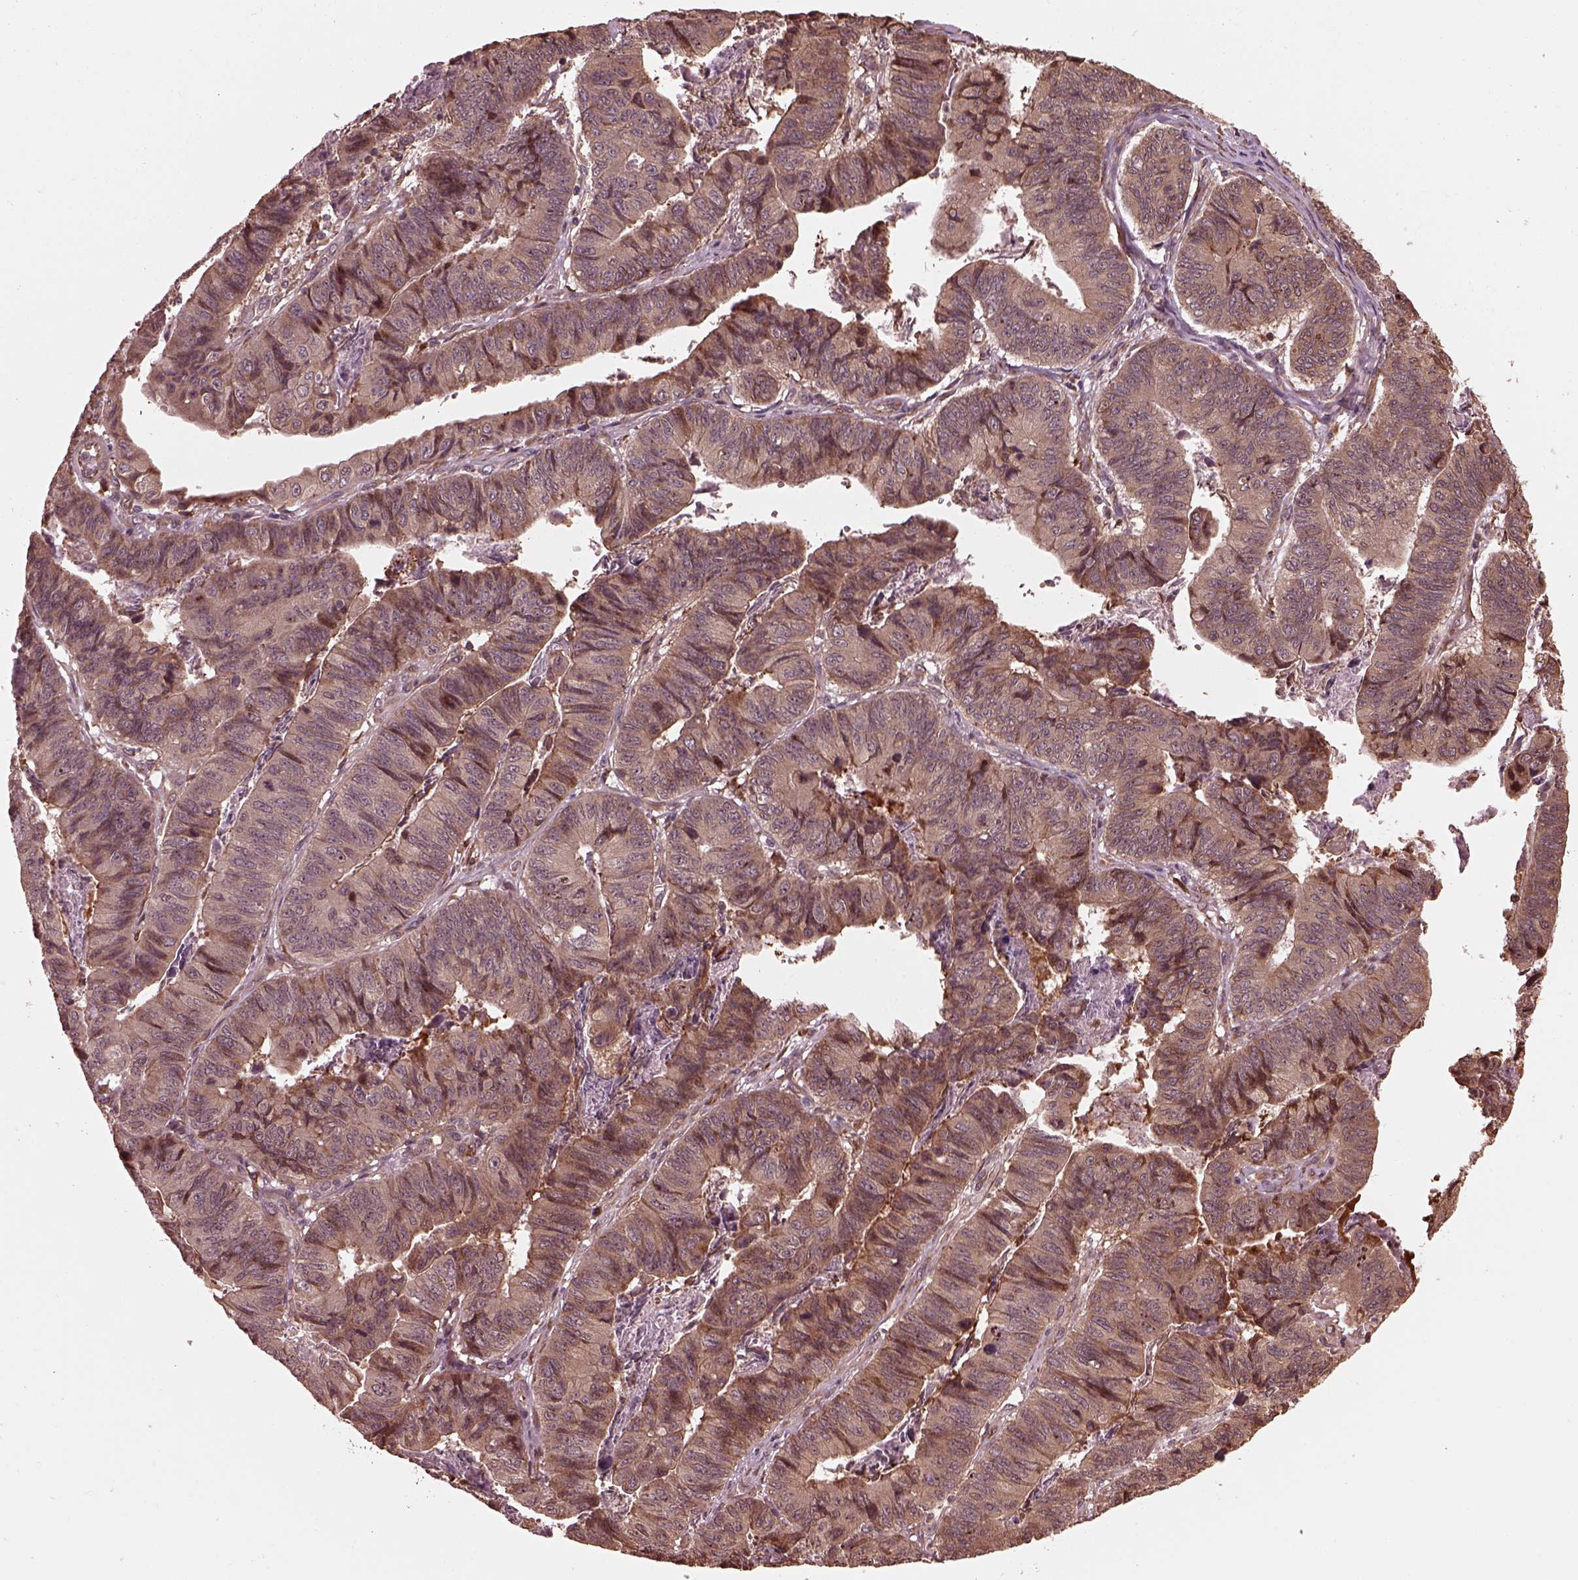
{"staining": {"intensity": "weak", "quantity": ">75%", "location": "cytoplasmic/membranous"}, "tissue": "stomach cancer", "cell_type": "Tumor cells", "image_type": "cancer", "snomed": [{"axis": "morphology", "description": "Adenocarcinoma, NOS"}, {"axis": "topography", "description": "Stomach, lower"}], "caption": "Stomach cancer (adenocarcinoma) tissue shows weak cytoplasmic/membranous staining in about >75% of tumor cells", "gene": "ZNF292", "patient": {"sex": "male", "age": 77}}